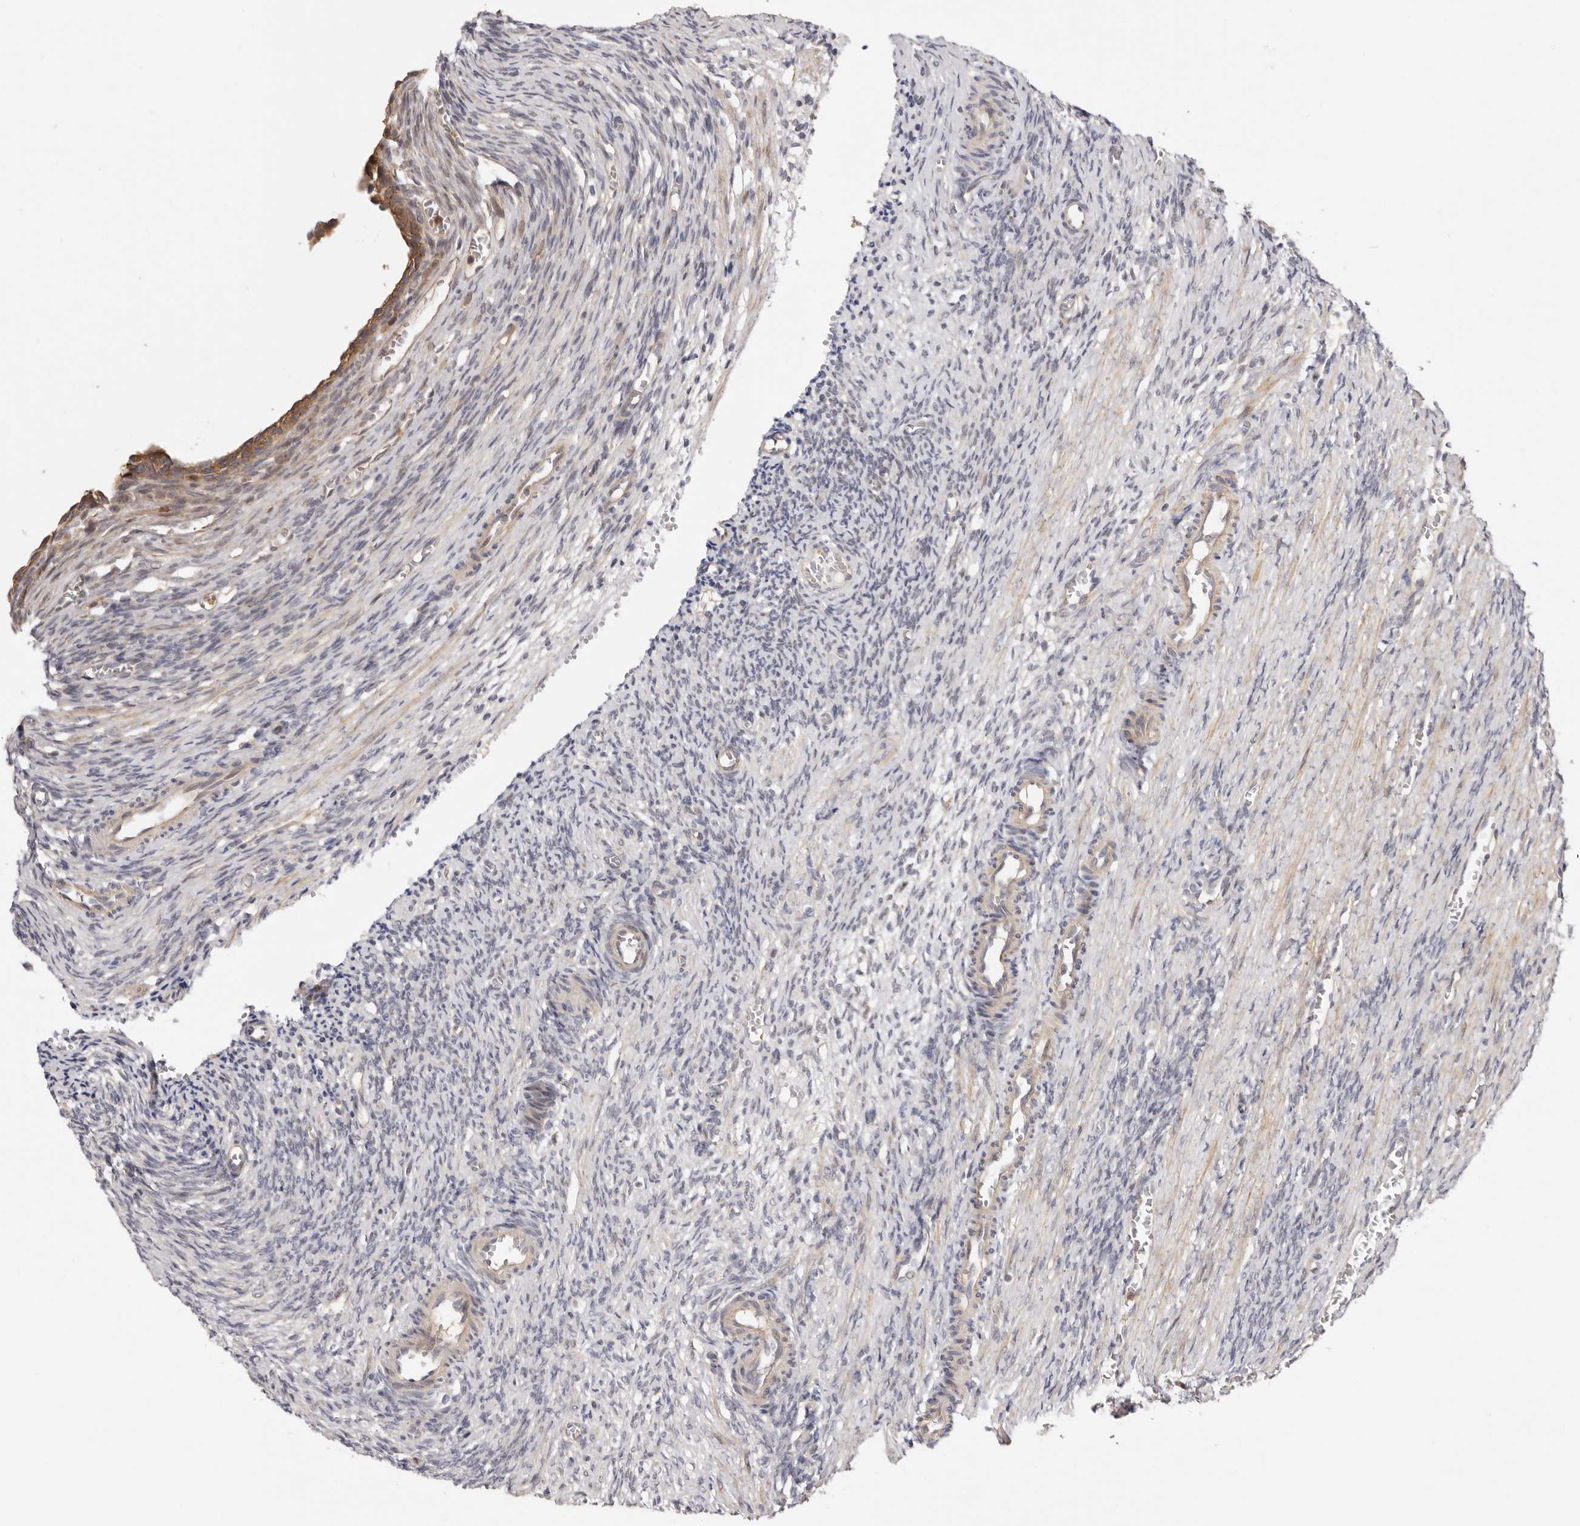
{"staining": {"intensity": "weak", "quantity": "25%-75%", "location": "cytoplasmic/membranous"}, "tissue": "ovary", "cell_type": "Follicle cells", "image_type": "normal", "snomed": [{"axis": "morphology", "description": "Normal tissue, NOS"}, {"axis": "topography", "description": "Ovary"}], "caption": "Immunohistochemistry (IHC) photomicrograph of unremarkable ovary: human ovary stained using IHC shows low levels of weak protein expression localized specifically in the cytoplasmic/membranous of follicle cells, appearing as a cytoplasmic/membranous brown color.", "gene": "MSRB2", "patient": {"sex": "female", "age": 27}}